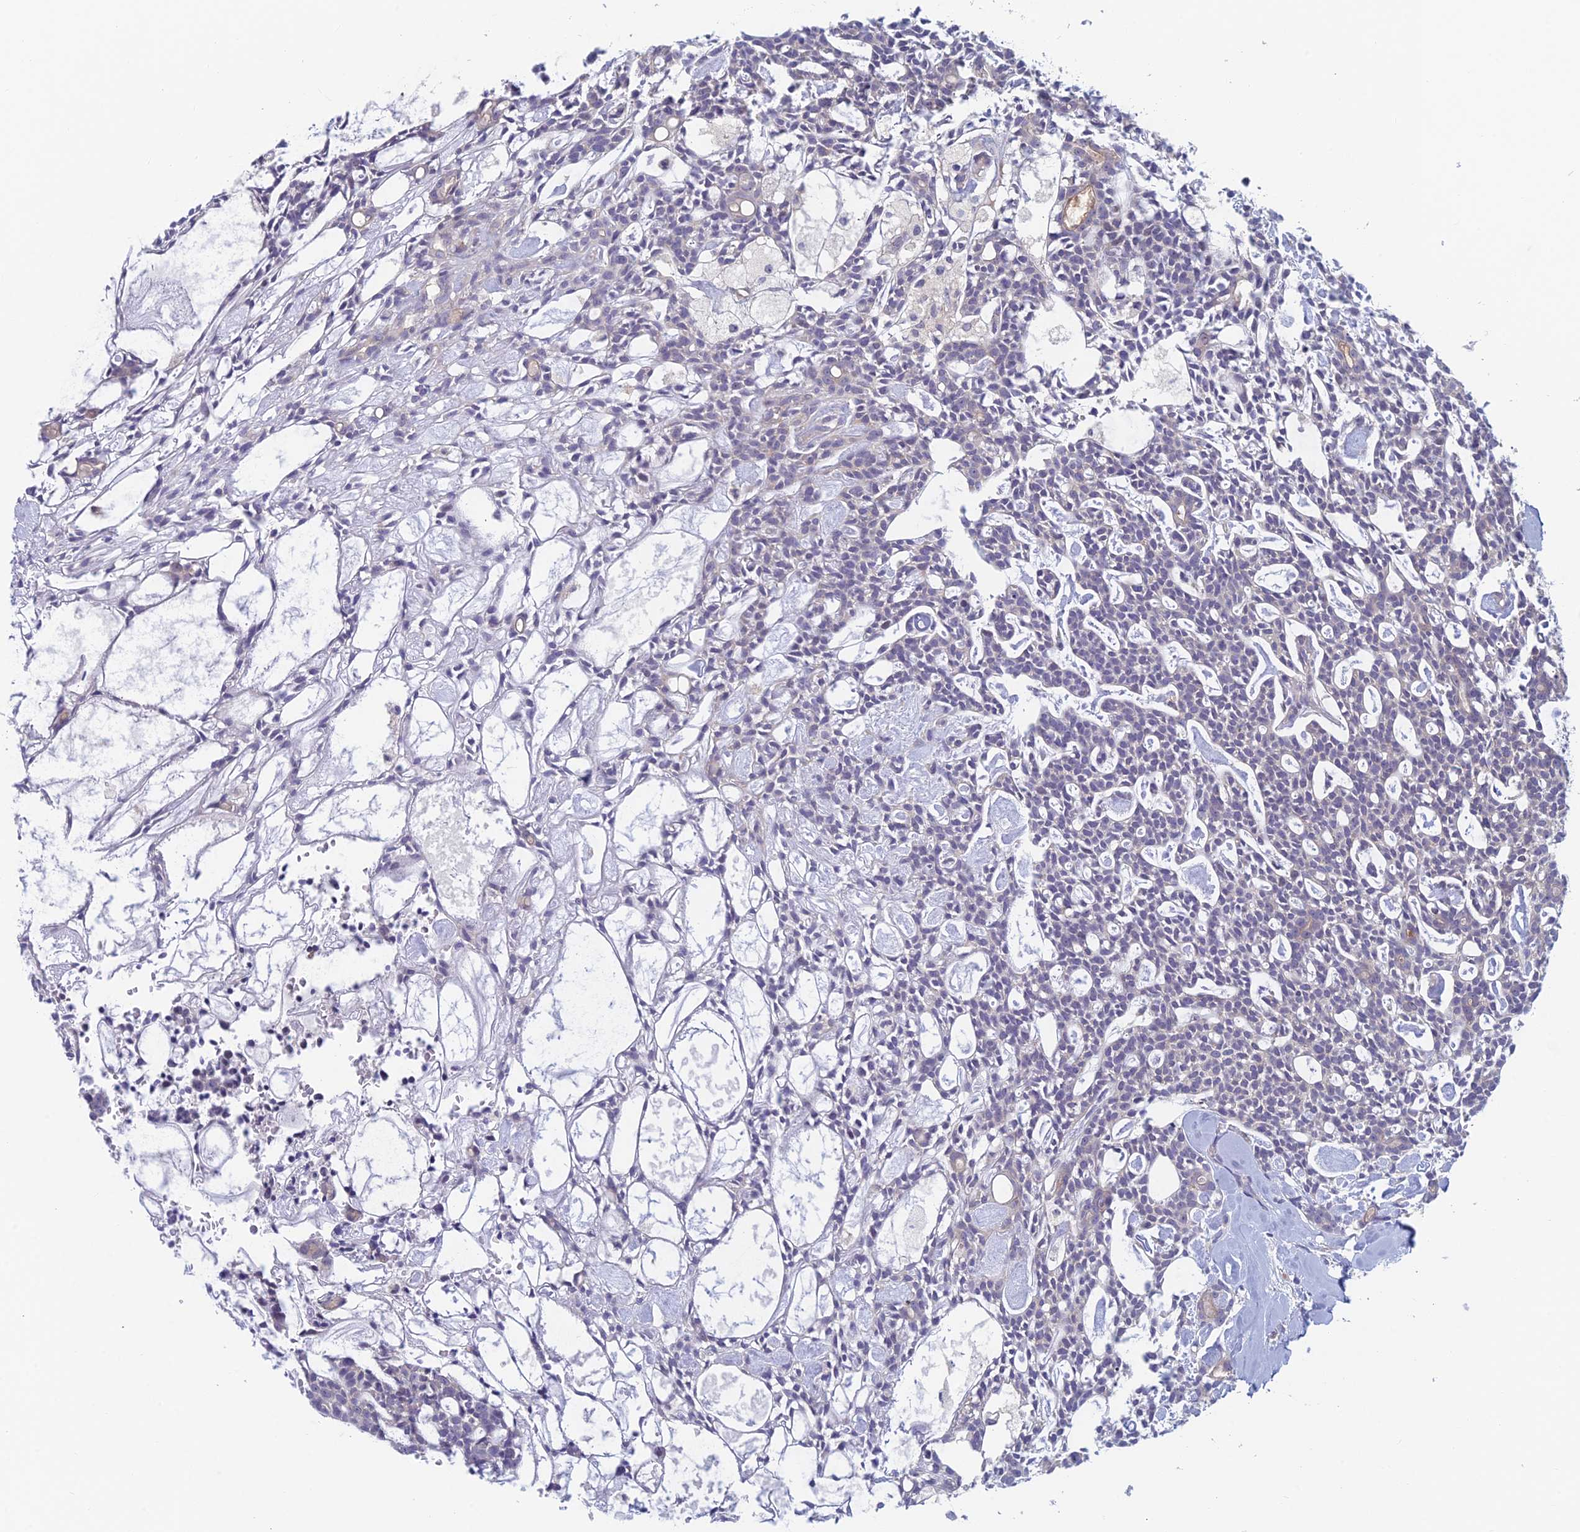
{"staining": {"intensity": "negative", "quantity": "none", "location": "none"}, "tissue": "head and neck cancer", "cell_type": "Tumor cells", "image_type": "cancer", "snomed": [{"axis": "morphology", "description": "Adenocarcinoma, NOS"}, {"axis": "topography", "description": "Salivary gland"}, {"axis": "topography", "description": "Head-Neck"}], "caption": "High power microscopy histopathology image of an immunohistochemistry micrograph of head and neck cancer (adenocarcinoma), revealing no significant positivity in tumor cells.", "gene": "PPP1R26", "patient": {"sex": "male", "age": 55}}